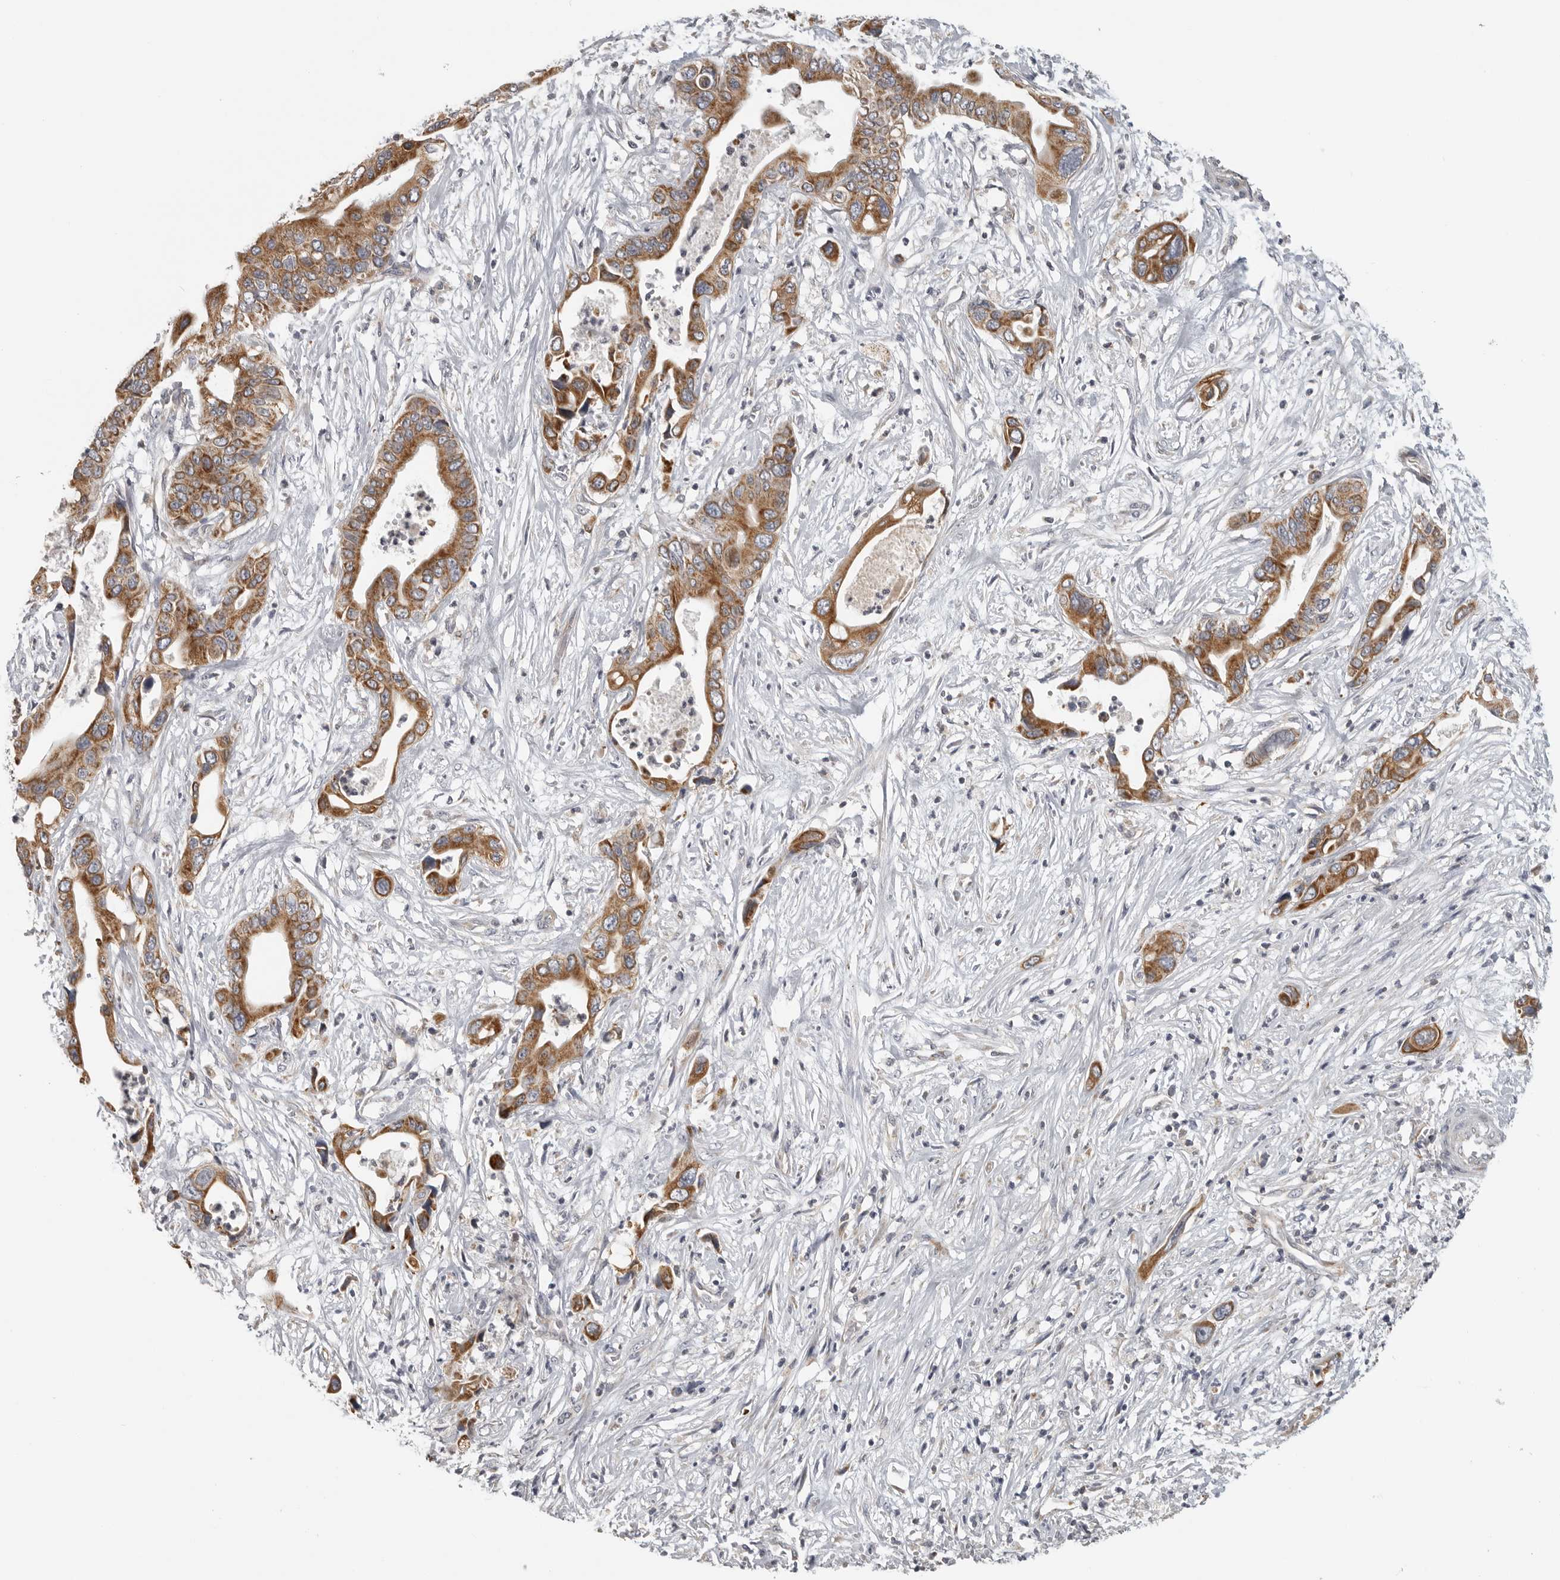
{"staining": {"intensity": "strong", "quantity": ">75%", "location": "cytoplasmic/membranous"}, "tissue": "pancreatic cancer", "cell_type": "Tumor cells", "image_type": "cancer", "snomed": [{"axis": "morphology", "description": "Adenocarcinoma, NOS"}, {"axis": "topography", "description": "Pancreas"}], "caption": "Approximately >75% of tumor cells in pancreatic cancer (adenocarcinoma) reveal strong cytoplasmic/membranous protein positivity as visualized by brown immunohistochemical staining.", "gene": "RXFP3", "patient": {"sex": "male", "age": 66}}